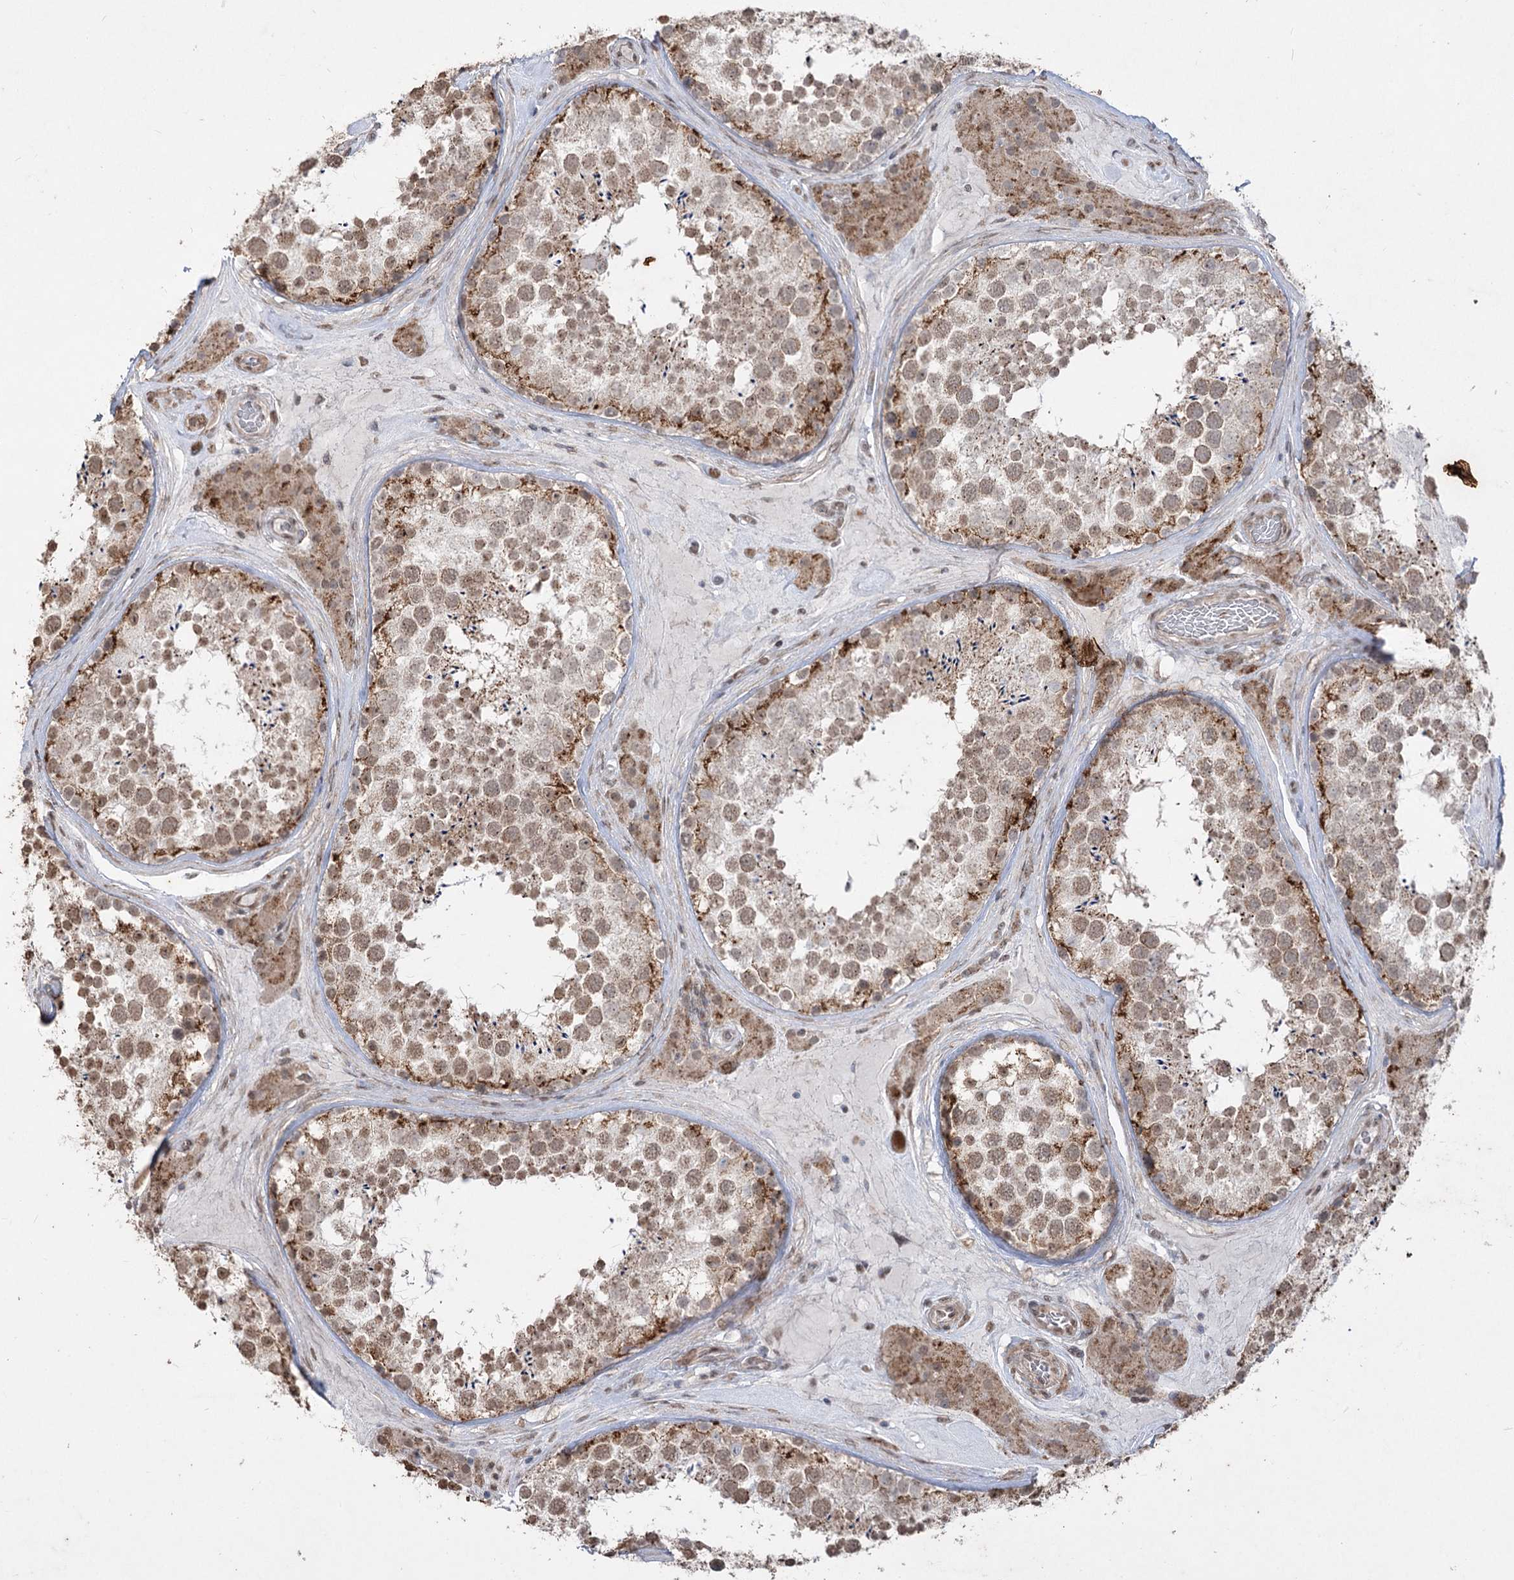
{"staining": {"intensity": "moderate", "quantity": ">75%", "location": "cytoplasmic/membranous,nuclear"}, "tissue": "testis", "cell_type": "Cells in seminiferous ducts", "image_type": "normal", "snomed": [{"axis": "morphology", "description": "Normal tissue, NOS"}, {"axis": "topography", "description": "Testis"}], "caption": "Testis stained for a protein demonstrates moderate cytoplasmic/membranous,nuclear positivity in cells in seminiferous ducts. The protein of interest is stained brown, and the nuclei are stained in blue (DAB IHC with brightfield microscopy, high magnification).", "gene": "ZSCAN23", "patient": {"sex": "male", "age": 46}}